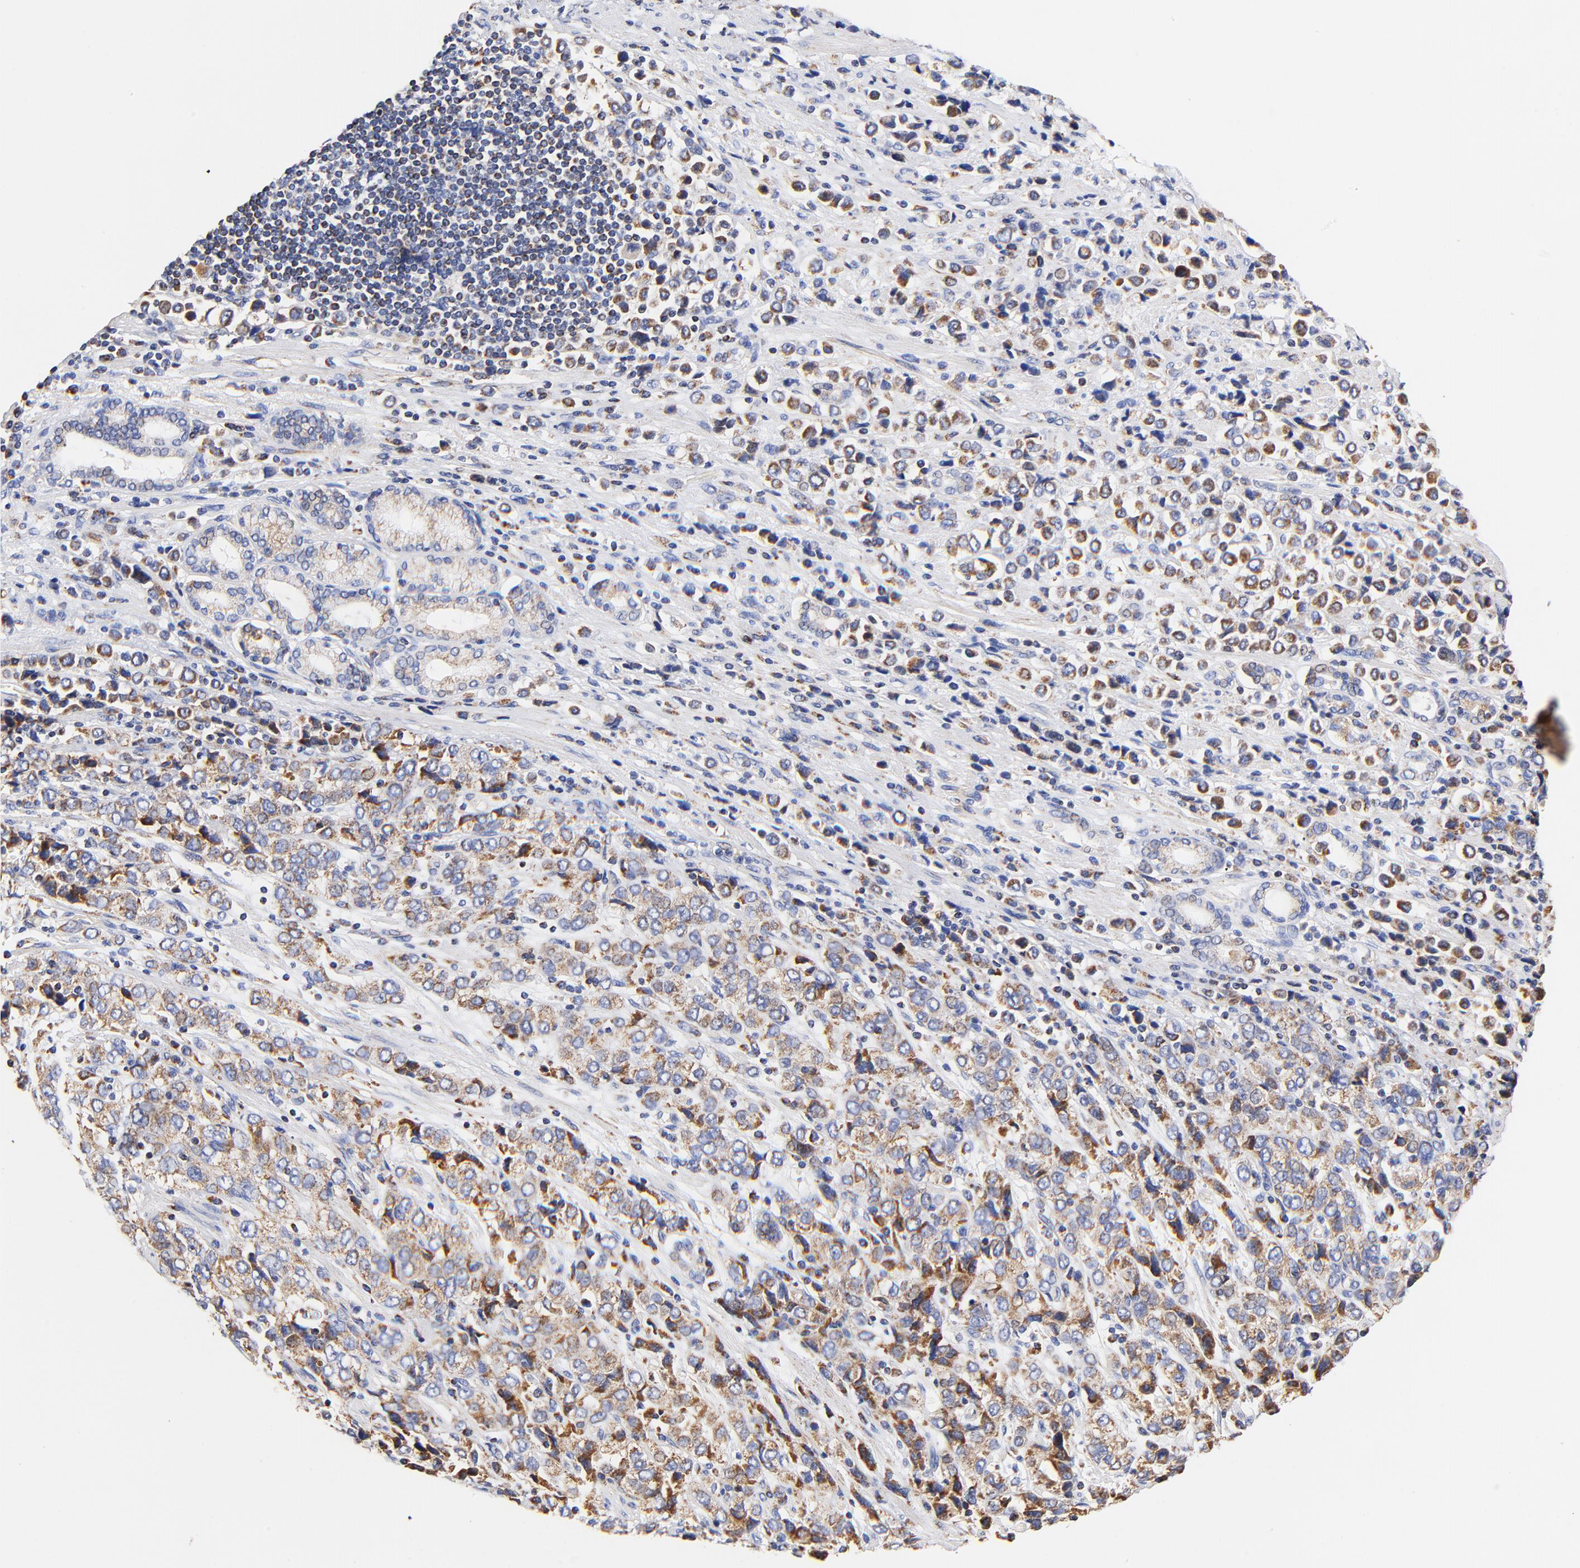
{"staining": {"intensity": "moderate", "quantity": "25%-75%", "location": "cytoplasmic/membranous"}, "tissue": "stomach cancer", "cell_type": "Tumor cells", "image_type": "cancer", "snomed": [{"axis": "morphology", "description": "Adenocarcinoma, NOS"}, {"axis": "topography", "description": "Stomach, upper"}], "caption": "Protein staining by IHC reveals moderate cytoplasmic/membranous staining in approximately 25%-75% of tumor cells in stomach cancer (adenocarcinoma).", "gene": "ATP5F1D", "patient": {"sex": "male", "age": 76}}